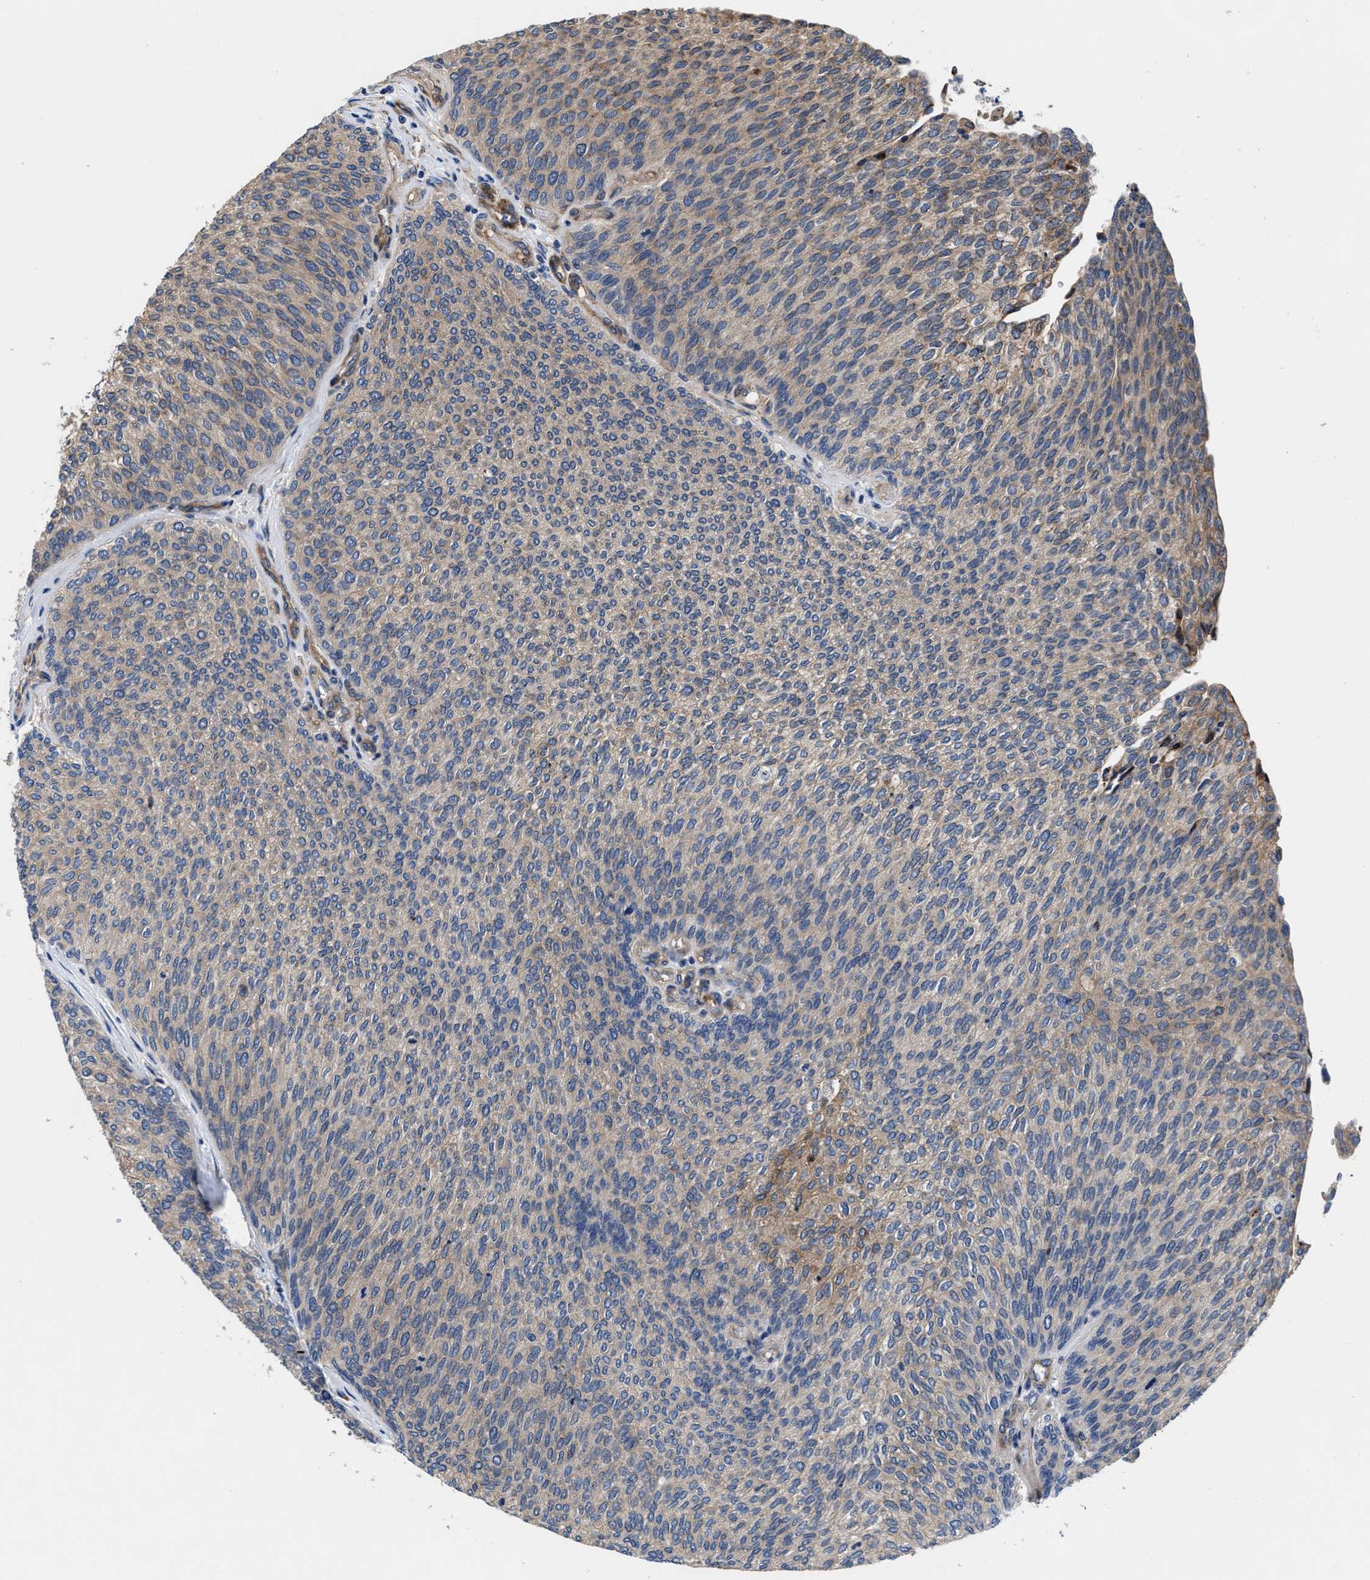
{"staining": {"intensity": "weak", "quantity": ">75%", "location": "cytoplasmic/membranous"}, "tissue": "urothelial cancer", "cell_type": "Tumor cells", "image_type": "cancer", "snomed": [{"axis": "morphology", "description": "Urothelial carcinoma, Low grade"}, {"axis": "topography", "description": "Urinary bladder"}], "caption": "Protein expression analysis of human urothelial carcinoma (low-grade) reveals weak cytoplasmic/membranous staining in approximately >75% of tumor cells. (DAB (3,3'-diaminobenzidine) IHC, brown staining for protein, blue staining for nuclei).", "gene": "SLC12A2", "patient": {"sex": "female", "age": 79}}